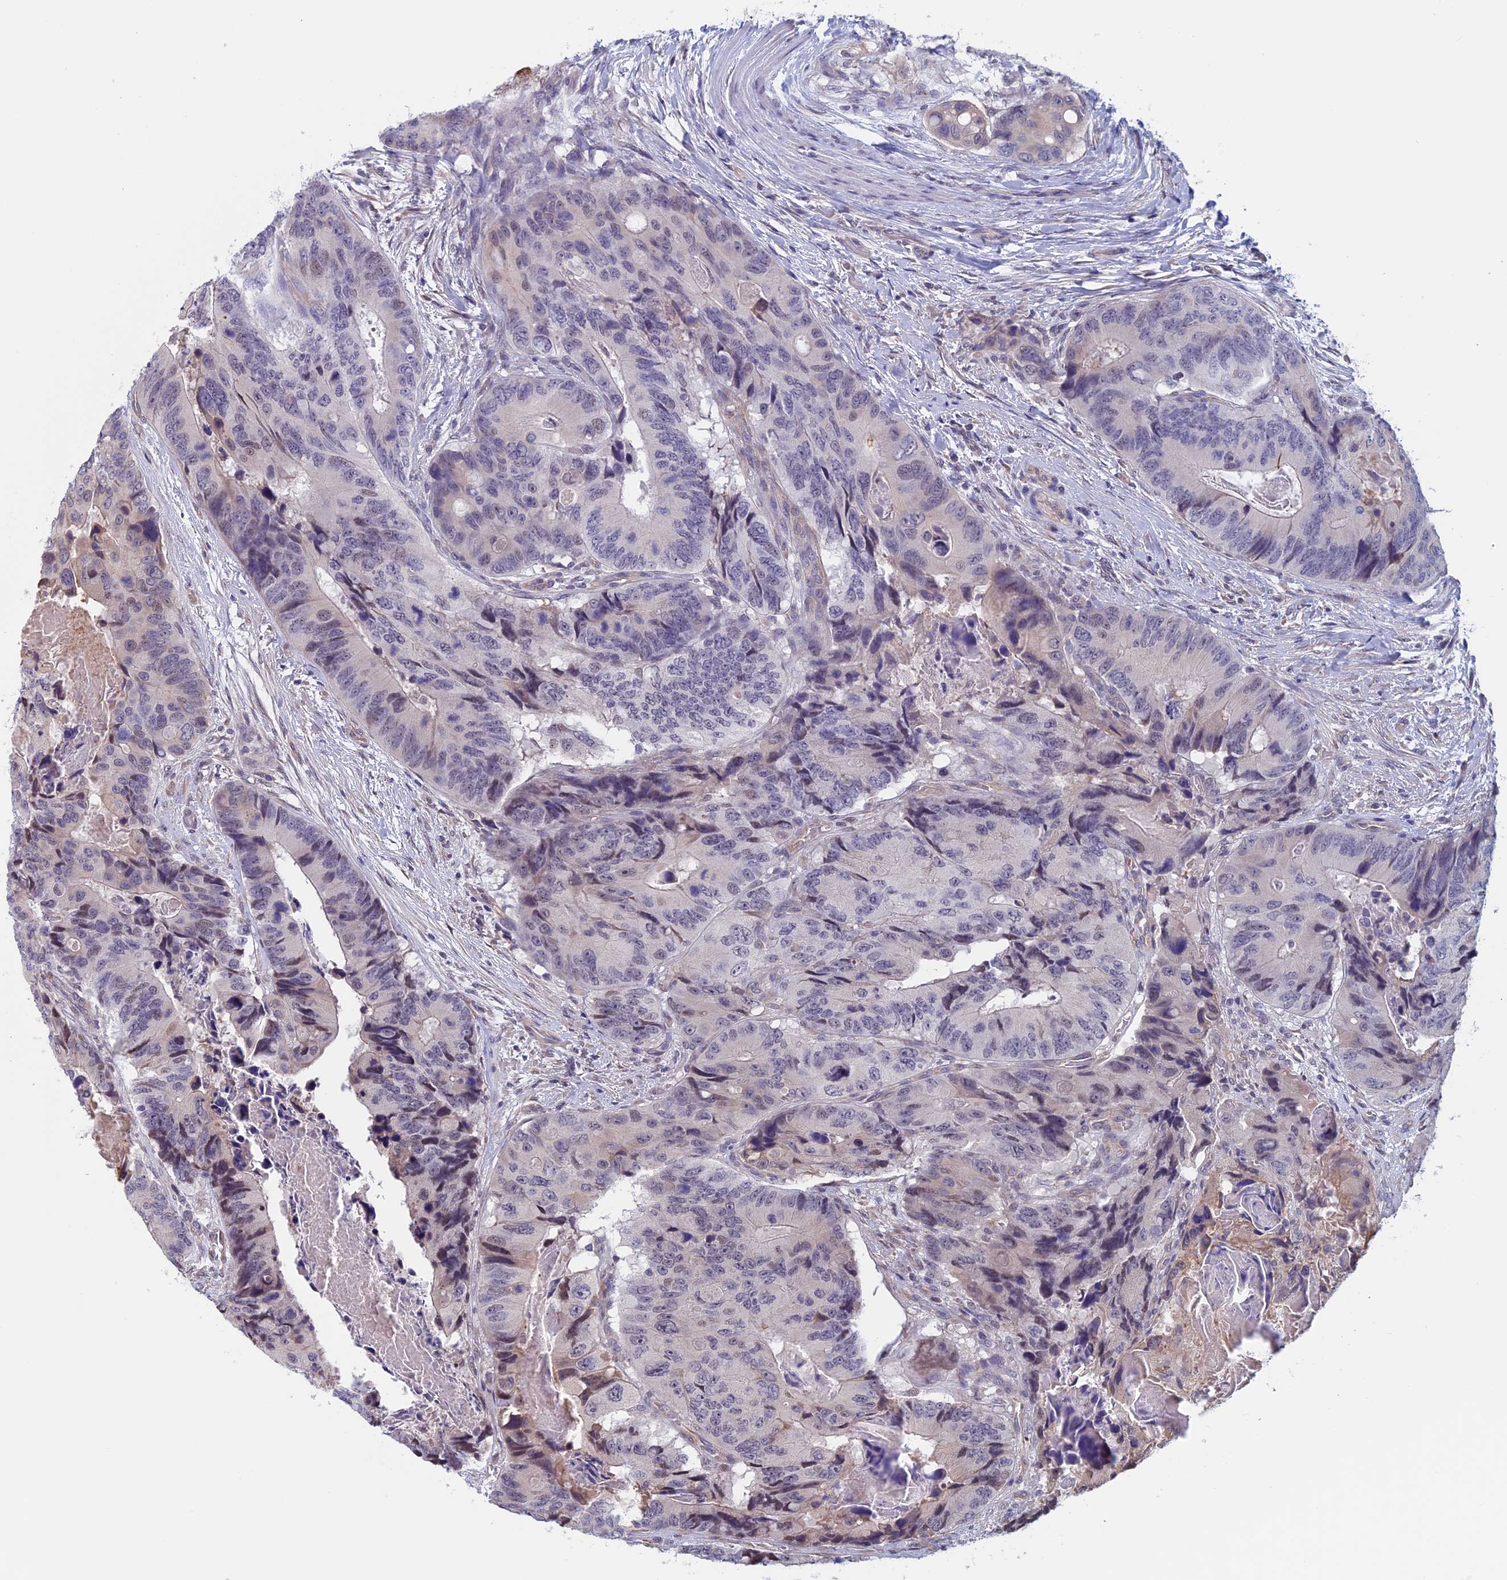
{"staining": {"intensity": "weak", "quantity": "25%-75%", "location": "nuclear"}, "tissue": "colorectal cancer", "cell_type": "Tumor cells", "image_type": "cancer", "snomed": [{"axis": "morphology", "description": "Adenocarcinoma, NOS"}, {"axis": "topography", "description": "Colon"}], "caption": "Immunohistochemistry of human adenocarcinoma (colorectal) shows low levels of weak nuclear positivity in about 25%-75% of tumor cells. Nuclei are stained in blue.", "gene": "SLC1A6", "patient": {"sex": "male", "age": 84}}